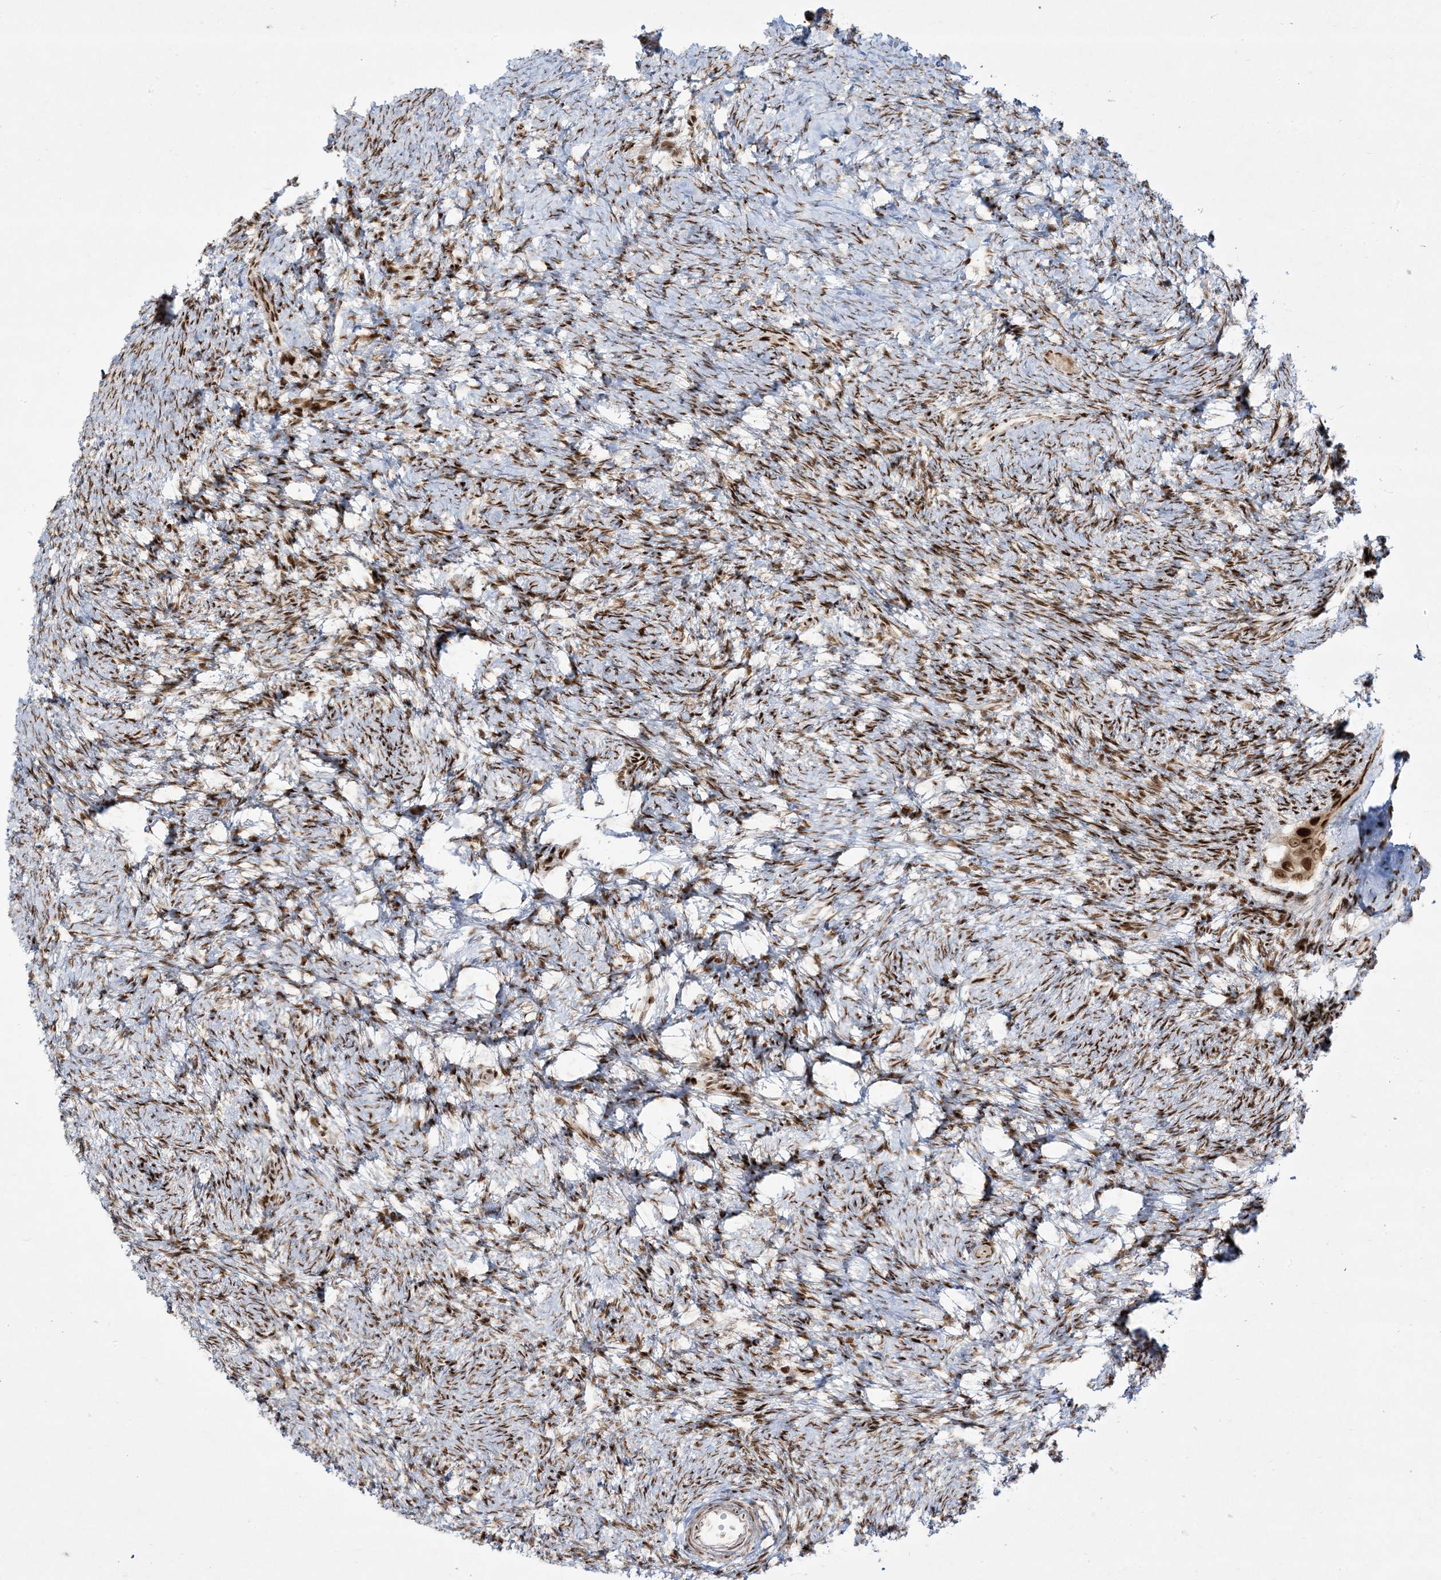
{"staining": {"intensity": "strong", "quantity": "<25%", "location": "nuclear"}, "tissue": "ovary", "cell_type": "Follicle cells", "image_type": "normal", "snomed": [{"axis": "morphology", "description": "Normal tissue, NOS"}, {"axis": "morphology", "description": "Cyst, NOS"}, {"axis": "topography", "description": "Ovary"}], "caption": "Immunohistochemistry (DAB (3,3'-diaminobenzidine)) staining of normal human ovary demonstrates strong nuclear protein positivity in about <25% of follicle cells.", "gene": "RBM10", "patient": {"sex": "female", "age": 33}}